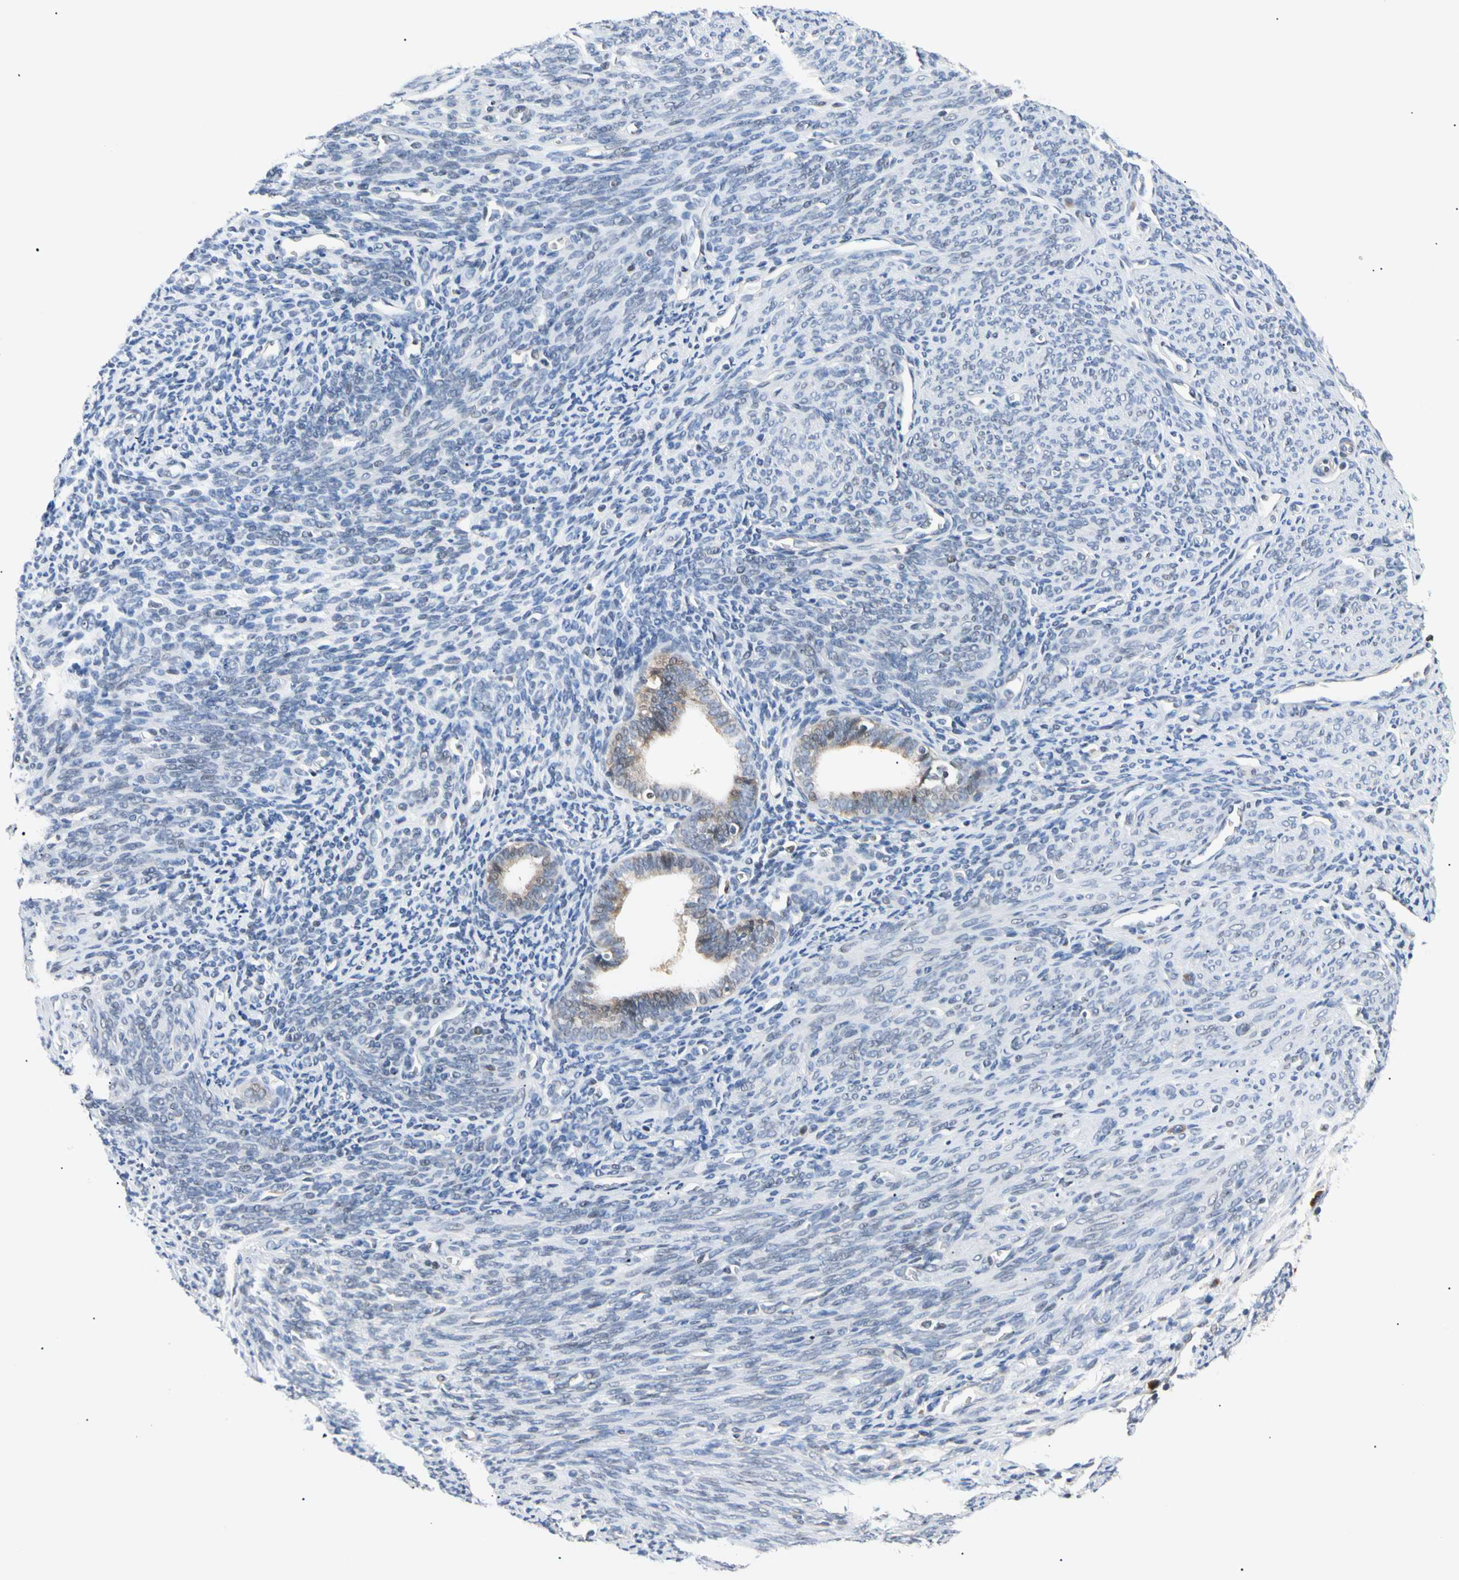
{"staining": {"intensity": "negative", "quantity": "none", "location": "none"}, "tissue": "endometrium", "cell_type": "Cells in endometrial stroma", "image_type": "normal", "snomed": [{"axis": "morphology", "description": "Normal tissue, NOS"}, {"axis": "topography", "description": "Uterus"}], "caption": "There is no significant positivity in cells in endometrial stroma of endometrium. (DAB immunohistochemistry (IHC), high magnification).", "gene": "SEC23B", "patient": {"sex": "female", "age": 83}}